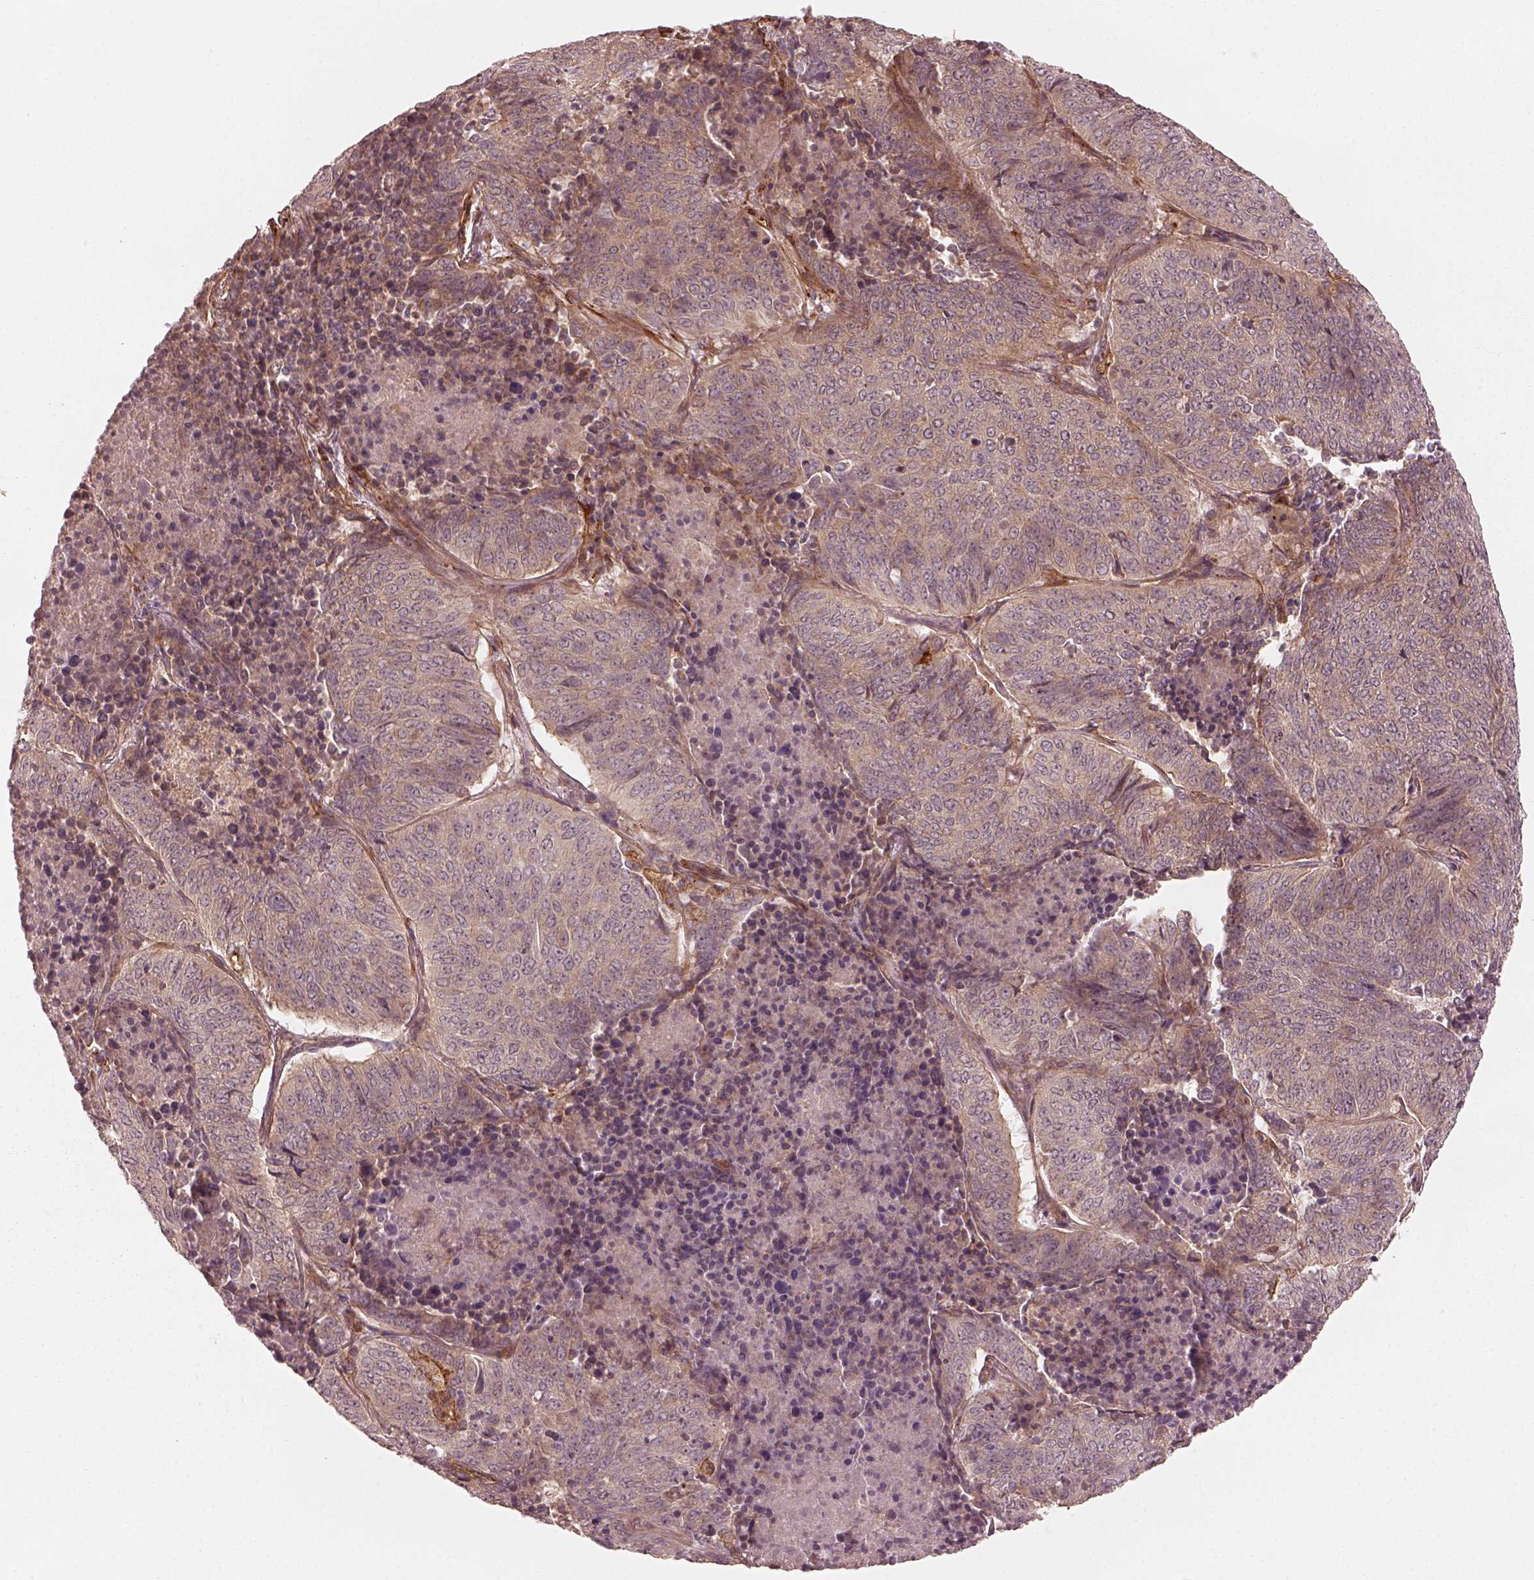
{"staining": {"intensity": "weak", "quantity": "<25%", "location": "cytoplasmic/membranous"}, "tissue": "lung cancer", "cell_type": "Tumor cells", "image_type": "cancer", "snomed": [{"axis": "morphology", "description": "Normal tissue, NOS"}, {"axis": "morphology", "description": "Squamous cell carcinoma, NOS"}, {"axis": "topography", "description": "Bronchus"}, {"axis": "topography", "description": "Lung"}], "caption": "Immunohistochemistry of human lung cancer (squamous cell carcinoma) shows no positivity in tumor cells.", "gene": "FAM107B", "patient": {"sex": "male", "age": 64}}